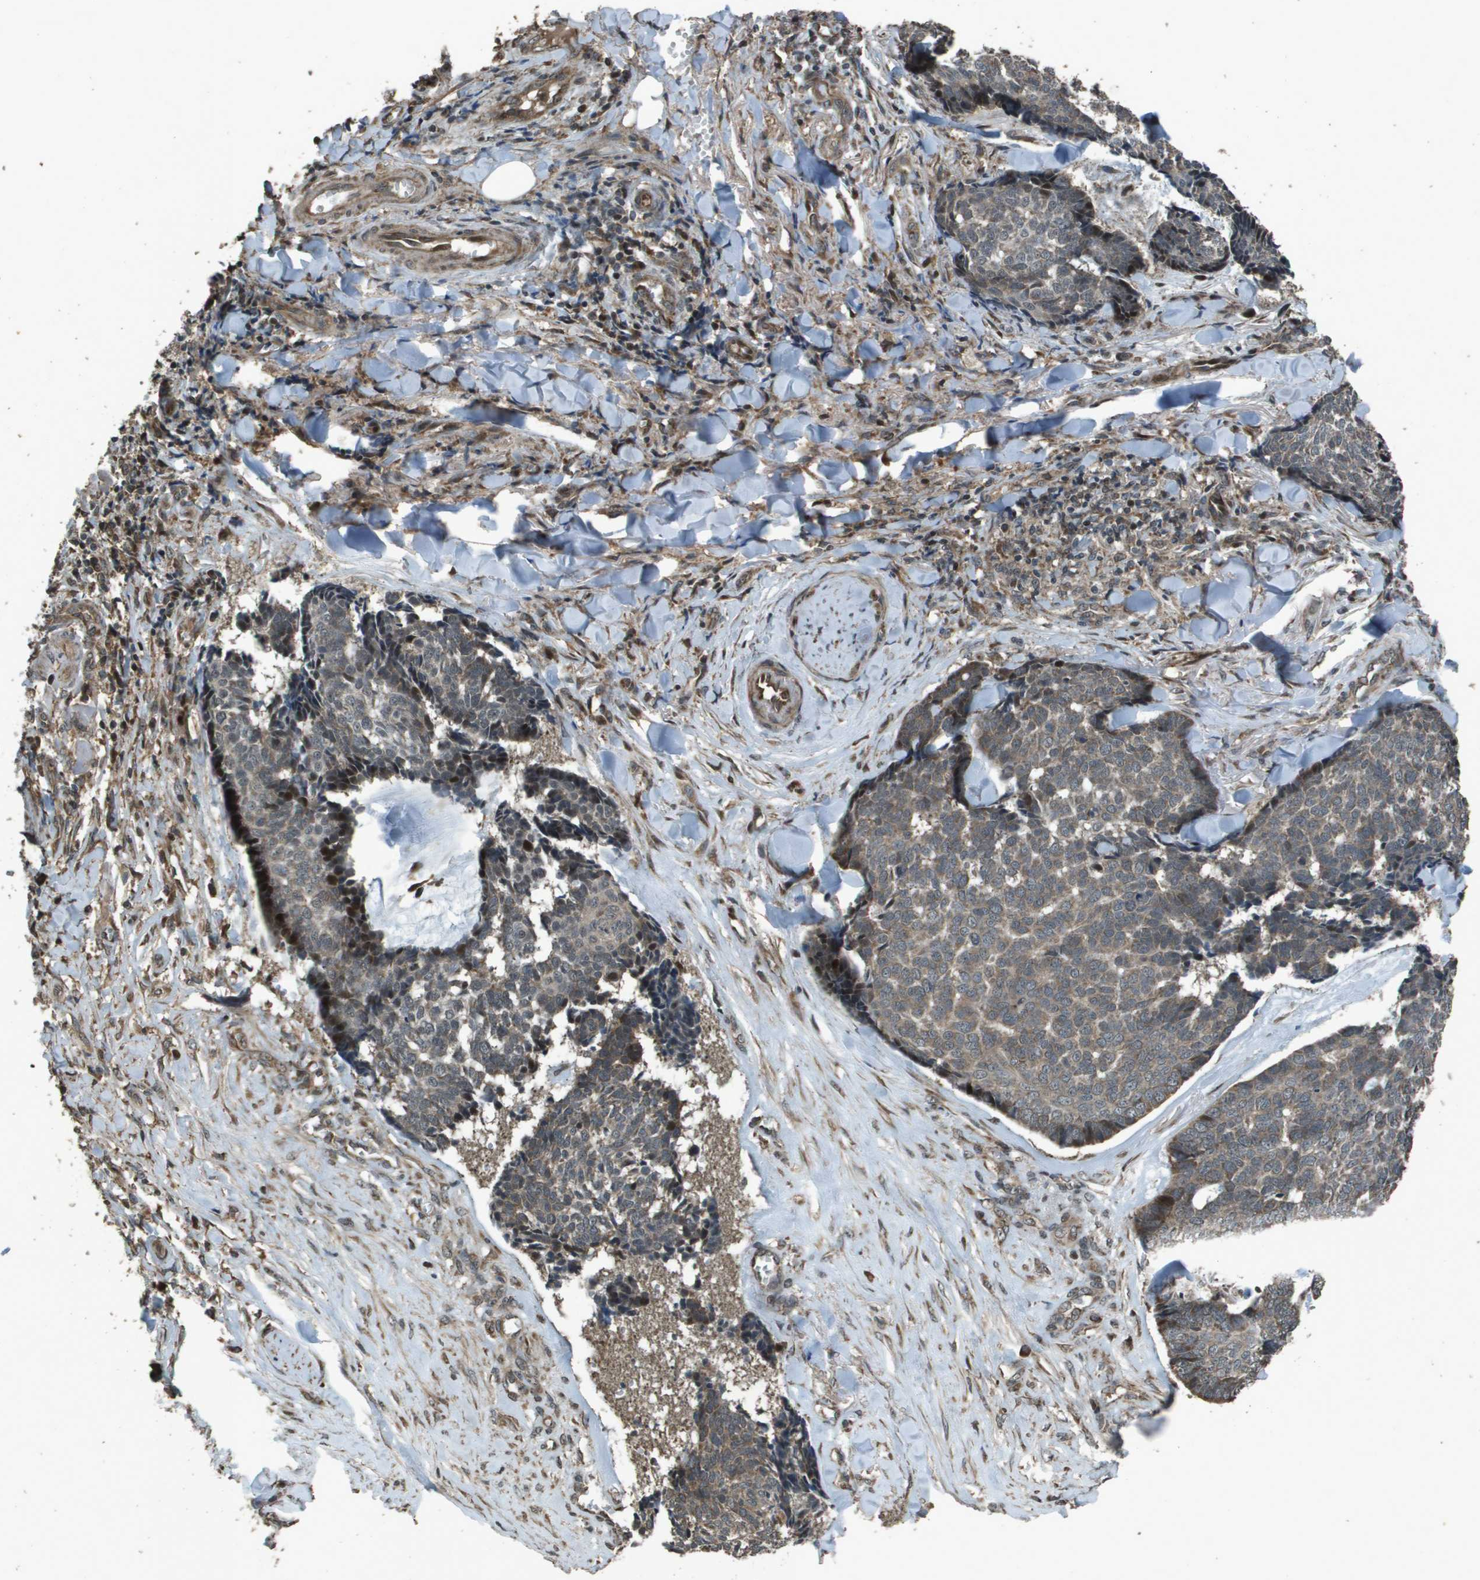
{"staining": {"intensity": "moderate", "quantity": ">75%", "location": "cytoplasmic/membranous"}, "tissue": "skin cancer", "cell_type": "Tumor cells", "image_type": "cancer", "snomed": [{"axis": "morphology", "description": "Basal cell carcinoma"}, {"axis": "topography", "description": "Skin"}], "caption": "A medium amount of moderate cytoplasmic/membranous expression is identified in about >75% of tumor cells in skin basal cell carcinoma tissue. Using DAB (3,3'-diaminobenzidine) (brown) and hematoxylin (blue) stains, captured at high magnification using brightfield microscopy.", "gene": "FIG4", "patient": {"sex": "male", "age": 84}}